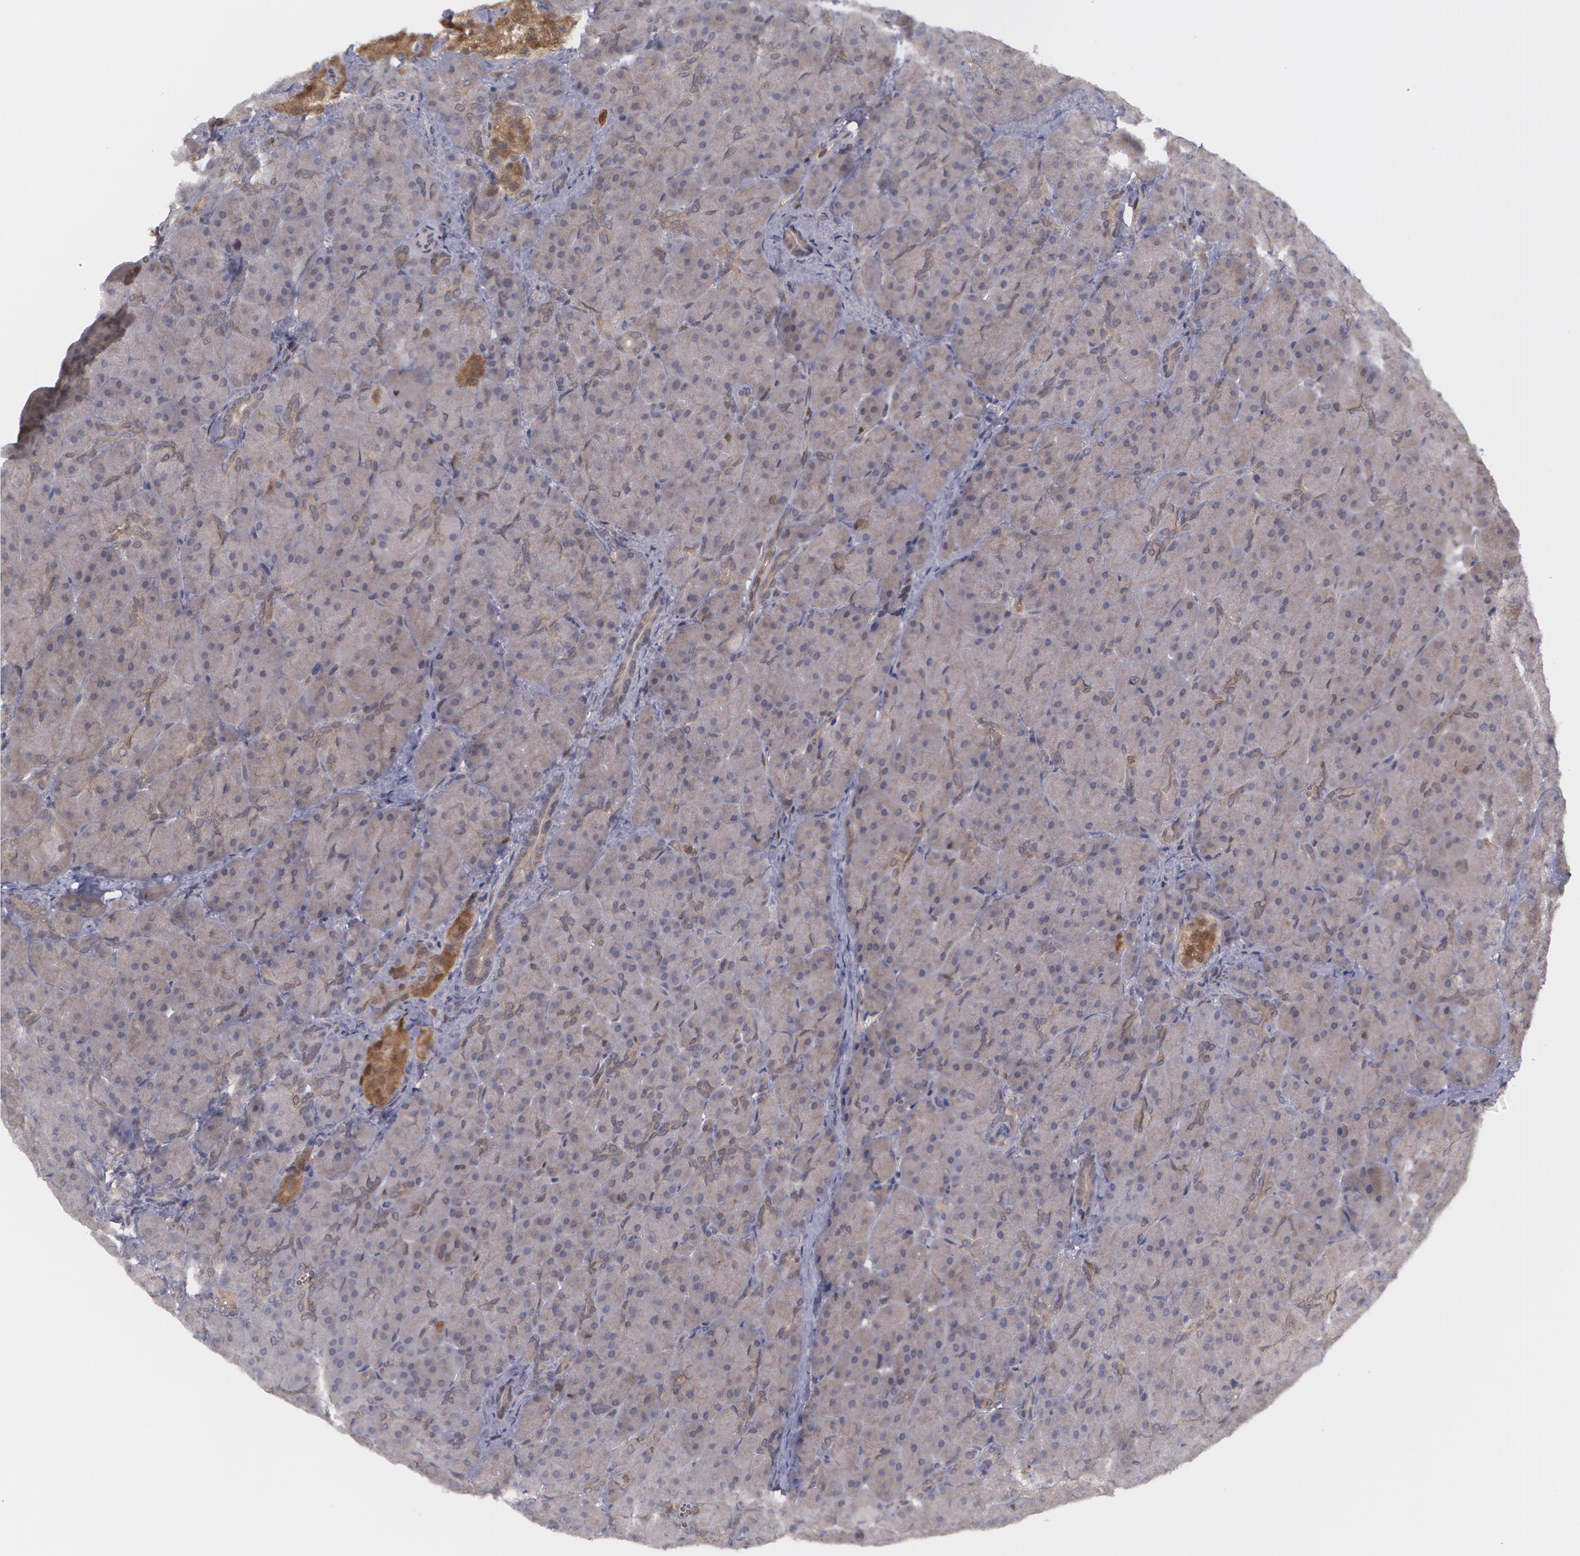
{"staining": {"intensity": "negative", "quantity": "none", "location": "none"}, "tissue": "pancreas", "cell_type": "Exocrine glandular cells", "image_type": "normal", "snomed": [{"axis": "morphology", "description": "Normal tissue, NOS"}, {"axis": "topography", "description": "Pancreas"}], "caption": "Exocrine glandular cells are negative for protein expression in benign human pancreas. (Stains: DAB IHC with hematoxylin counter stain, Microscopy: brightfield microscopy at high magnification).", "gene": "TXNRD1", "patient": {"sex": "male", "age": 66}}